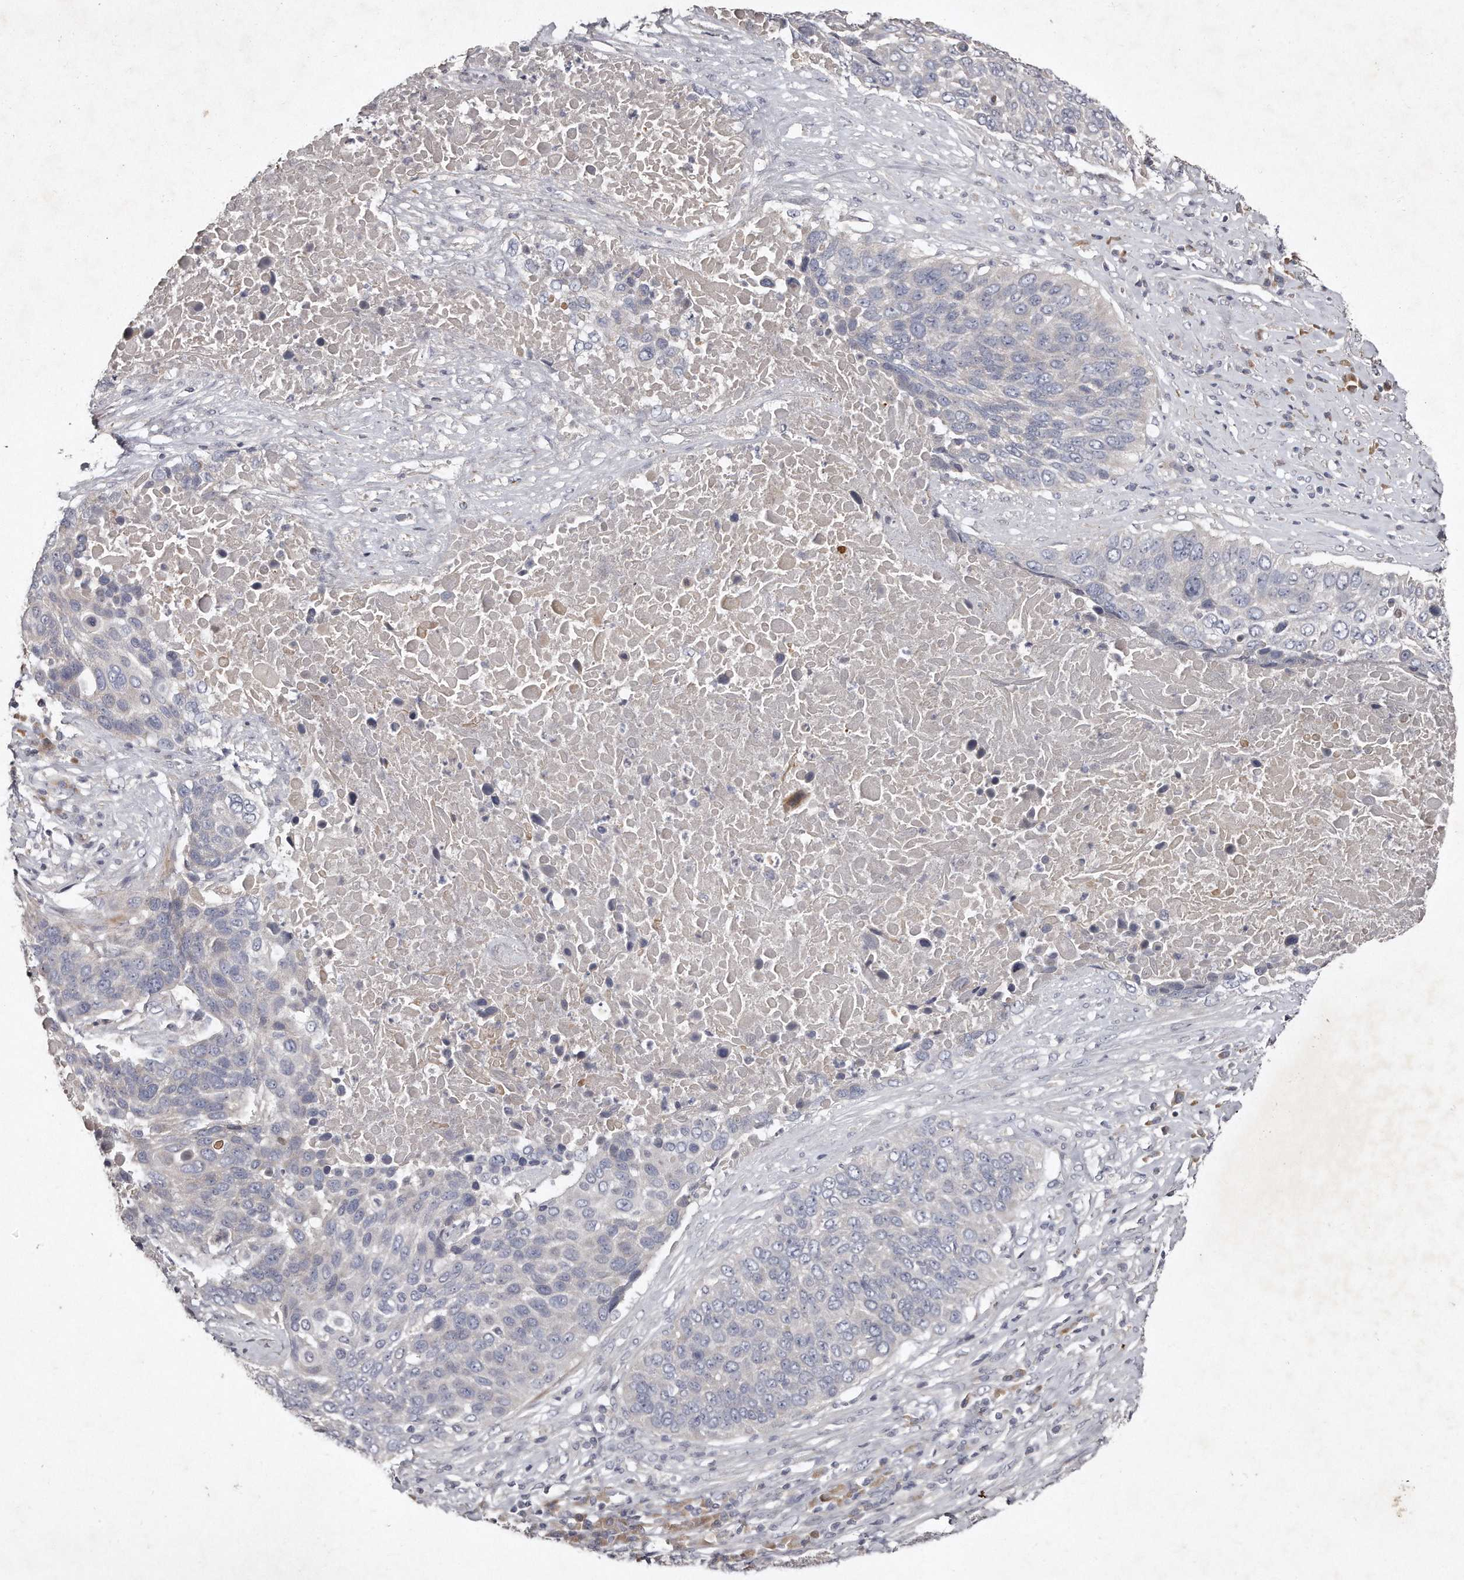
{"staining": {"intensity": "negative", "quantity": "none", "location": "none"}, "tissue": "lung cancer", "cell_type": "Tumor cells", "image_type": "cancer", "snomed": [{"axis": "morphology", "description": "Squamous cell carcinoma, NOS"}, {"axis": "topography", "description": "Lung"}], "caption": "High magnification brightfield microscopy of lung cancer stained with DAB (brown) and counterstained with hematoxylin (blue): tumor cells show no significant expression.", "gene": "TECR", "patient": {"sex": "male", "age": 66}}